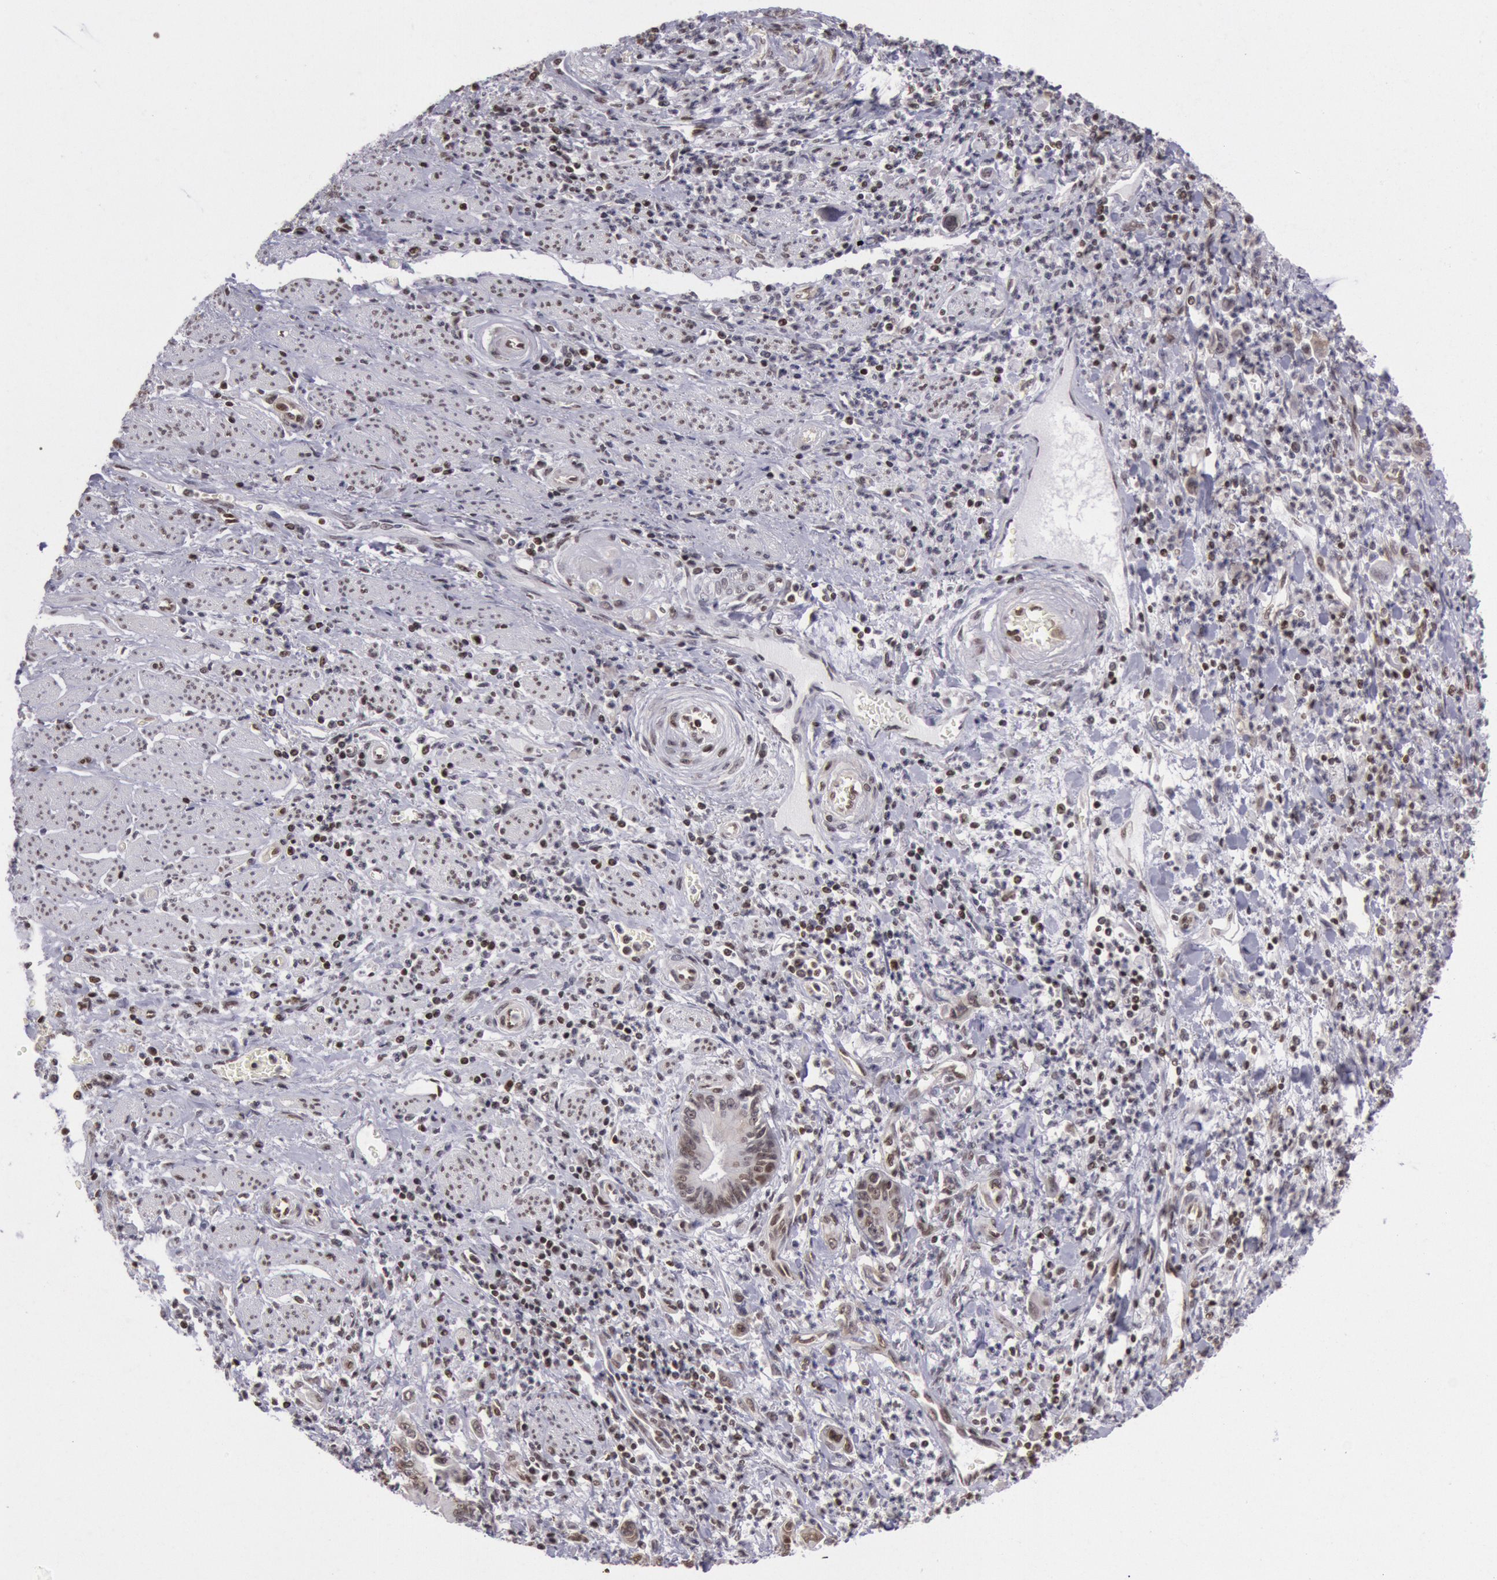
{"staining": {"intensity": "moderate", "quantity": ">75%", "location": "nuclear"}, "tissue": "stomach cancer", "cell_type": "Tumor cells", "image_type": "cancer", "snomed": [{"axis": "morphology", "description": "Adenocarcinoma, NOS"}, {"axis": "topography", "description": "Stomach"}], "caption": "Immunohistochemistry histopathology image of stomach cancer (adenocarcinoma) stained for a protein (brown), which displays medium levels of moderate nuclear expression in approximately >75% of tumor cells.", "gene": "NKAP", "patient": {"sex": "female", "age": 76}}